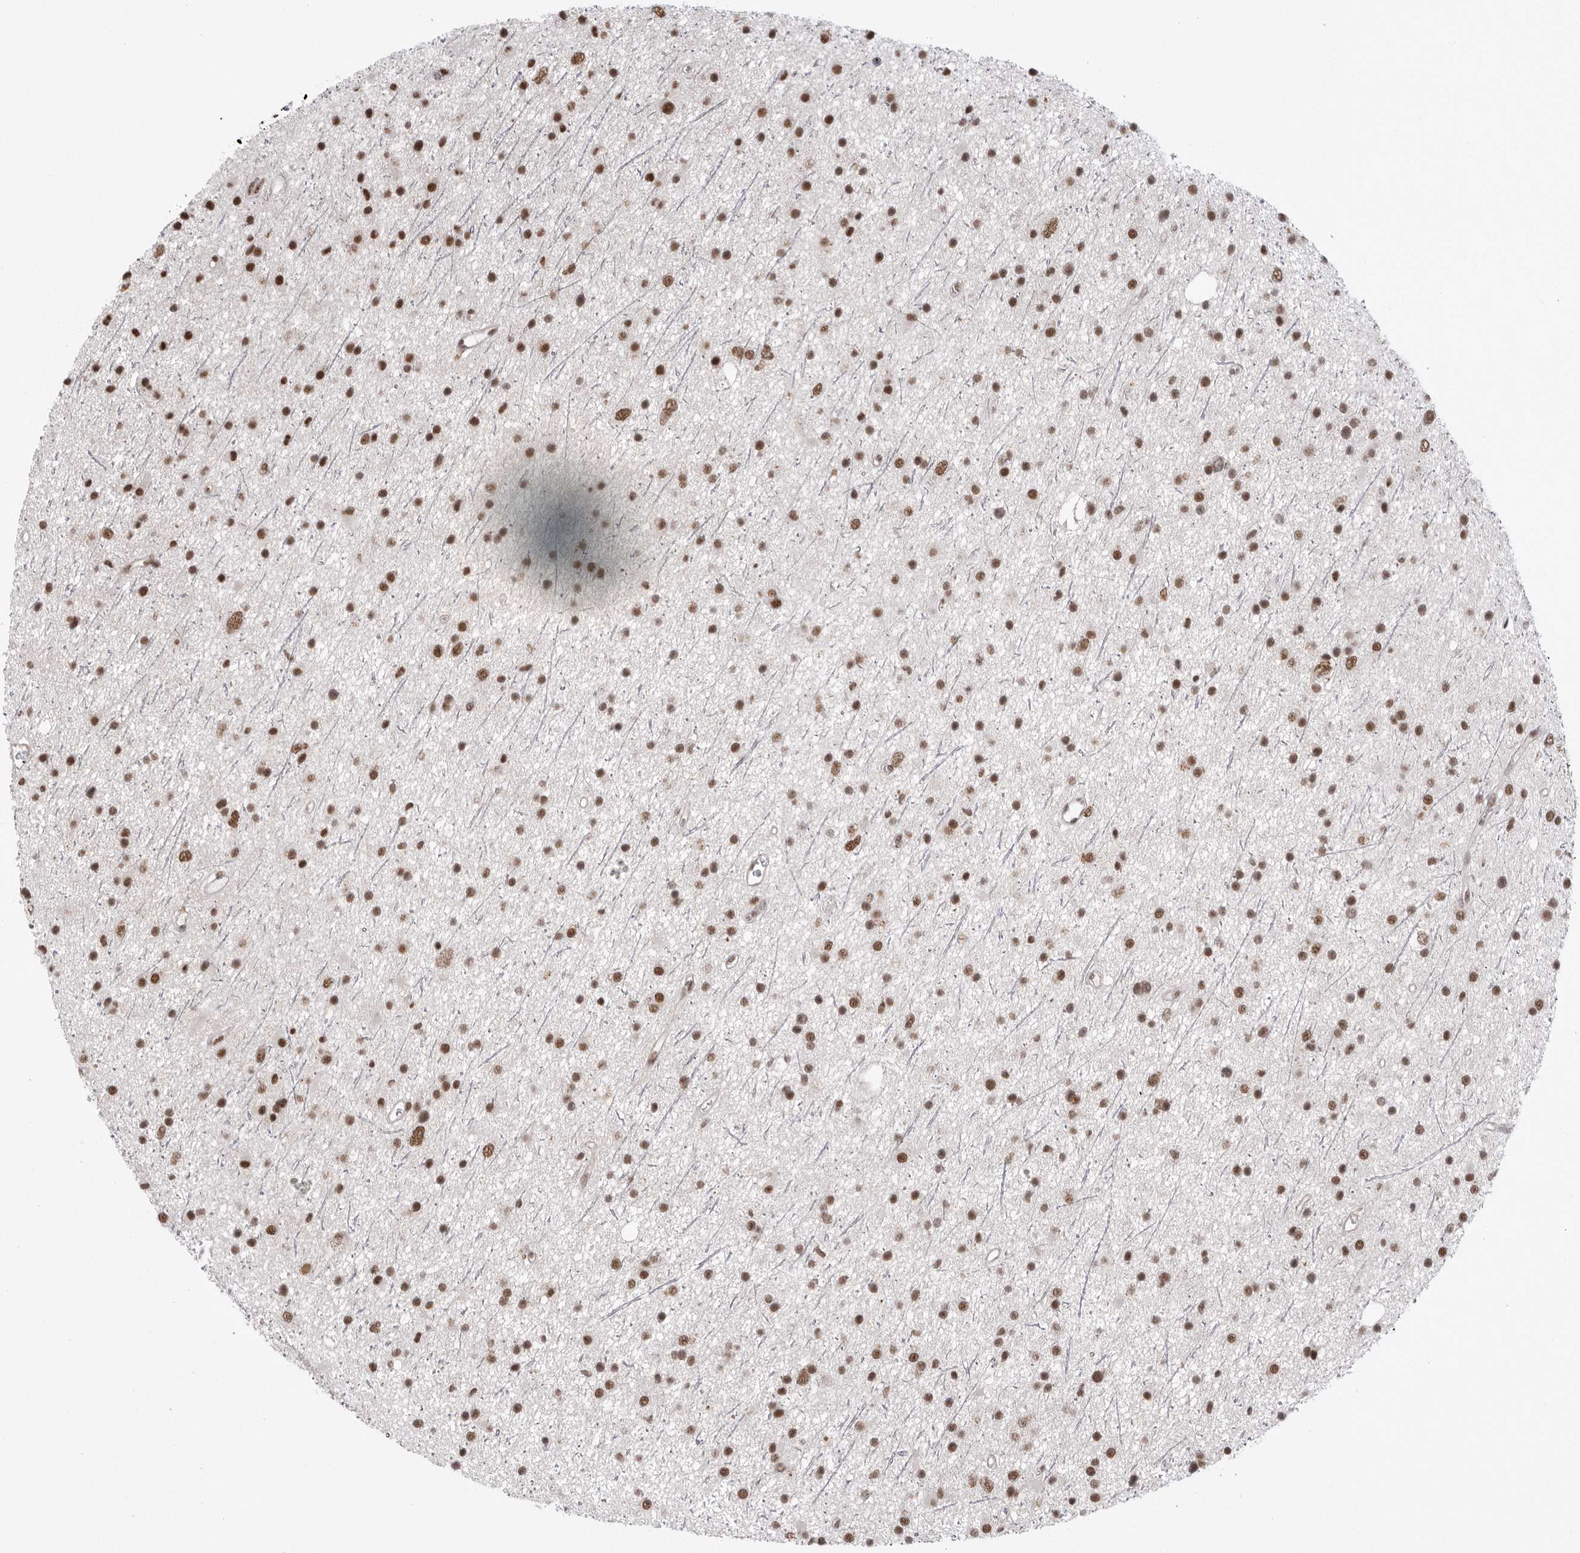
{"staining": {"intensity": "strong", "quantity": ">75%", "location": "nuclear"}, "tissue": "glioma", "cell_type": "Tumor cells", "image_type": "cancer", "snomed": [{"axis": "morphology", "description": "Glioma, malignant, Low grade"}, {"axis": "topography", "description": "Cerebral cortex"}], "caption": "Protein staining shows strong nuclear expression in approximately >75% of tumor cells in glioma. Nuclei are stained in blue.", "gene": "BCLAF3", "patient": {"sex": "female", "age": 39}}